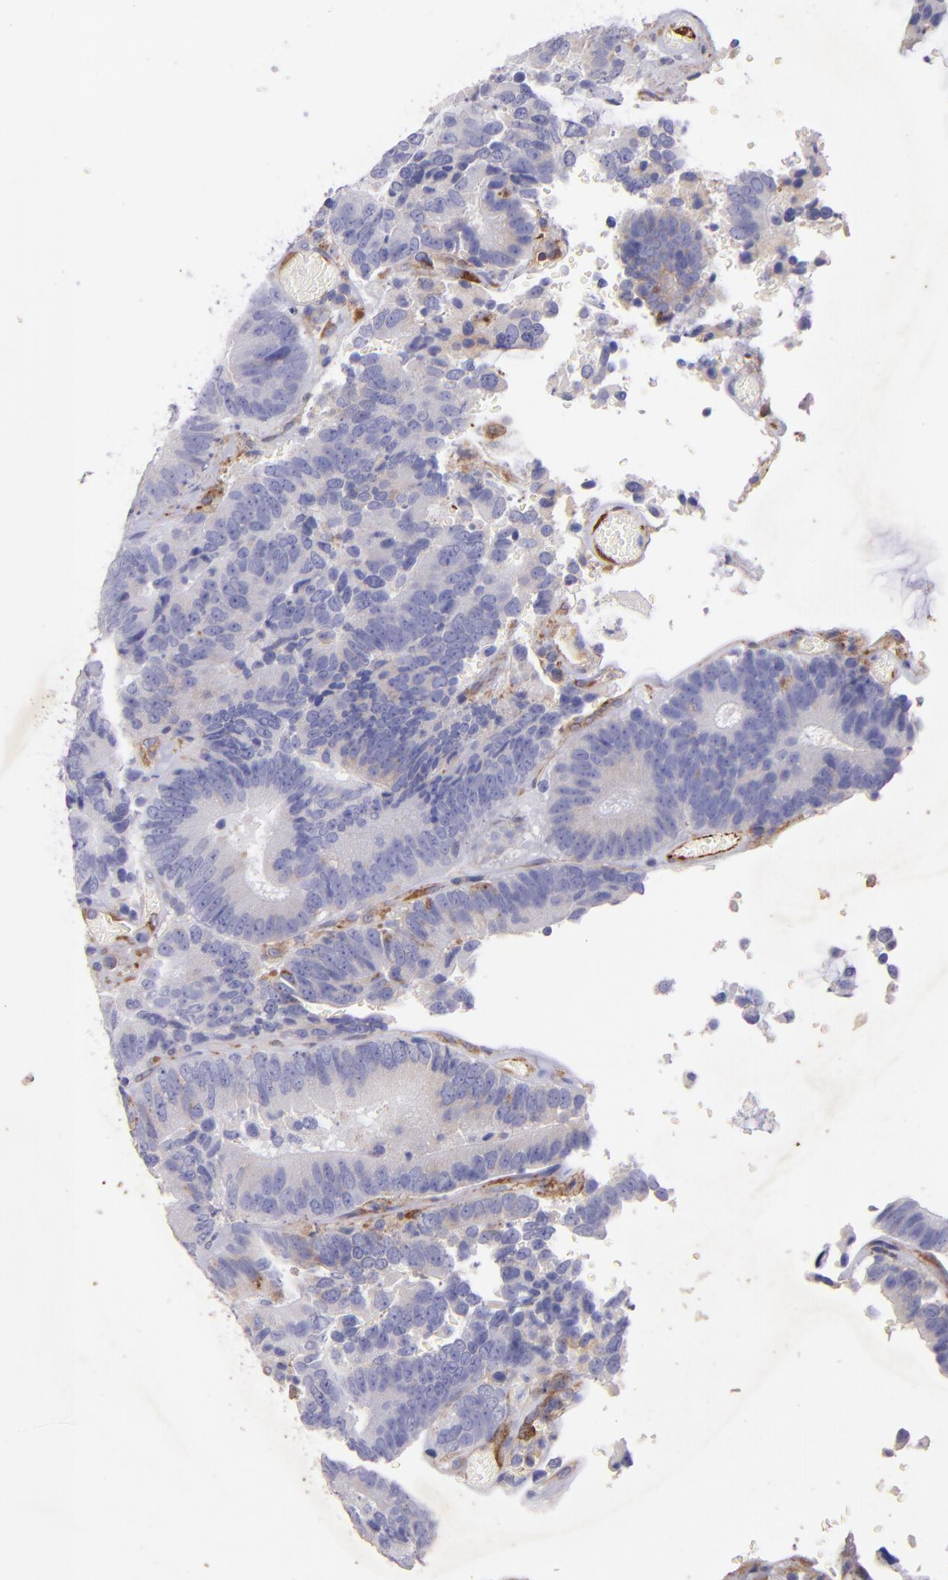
{"staining": {"intensity": "negative", "quantity": "none", "location": "none"}, "tissue": "colorectal cancer", "cell_type": "Tumor cells", "image_type": "cancer", "snomed": [{"axis": "morphology", "description": "Normal tissue, NOS"}, {"axis": "morphology", "description": "Adenocarcinoma, NOS"}, {"axis": "topography", "description": "Colon"}], "caption": "Image shows no significant protein staining in tumor cells of colorectal cancer.", "gene": "RET", "patient": {"sex": "female", "age": 78}}